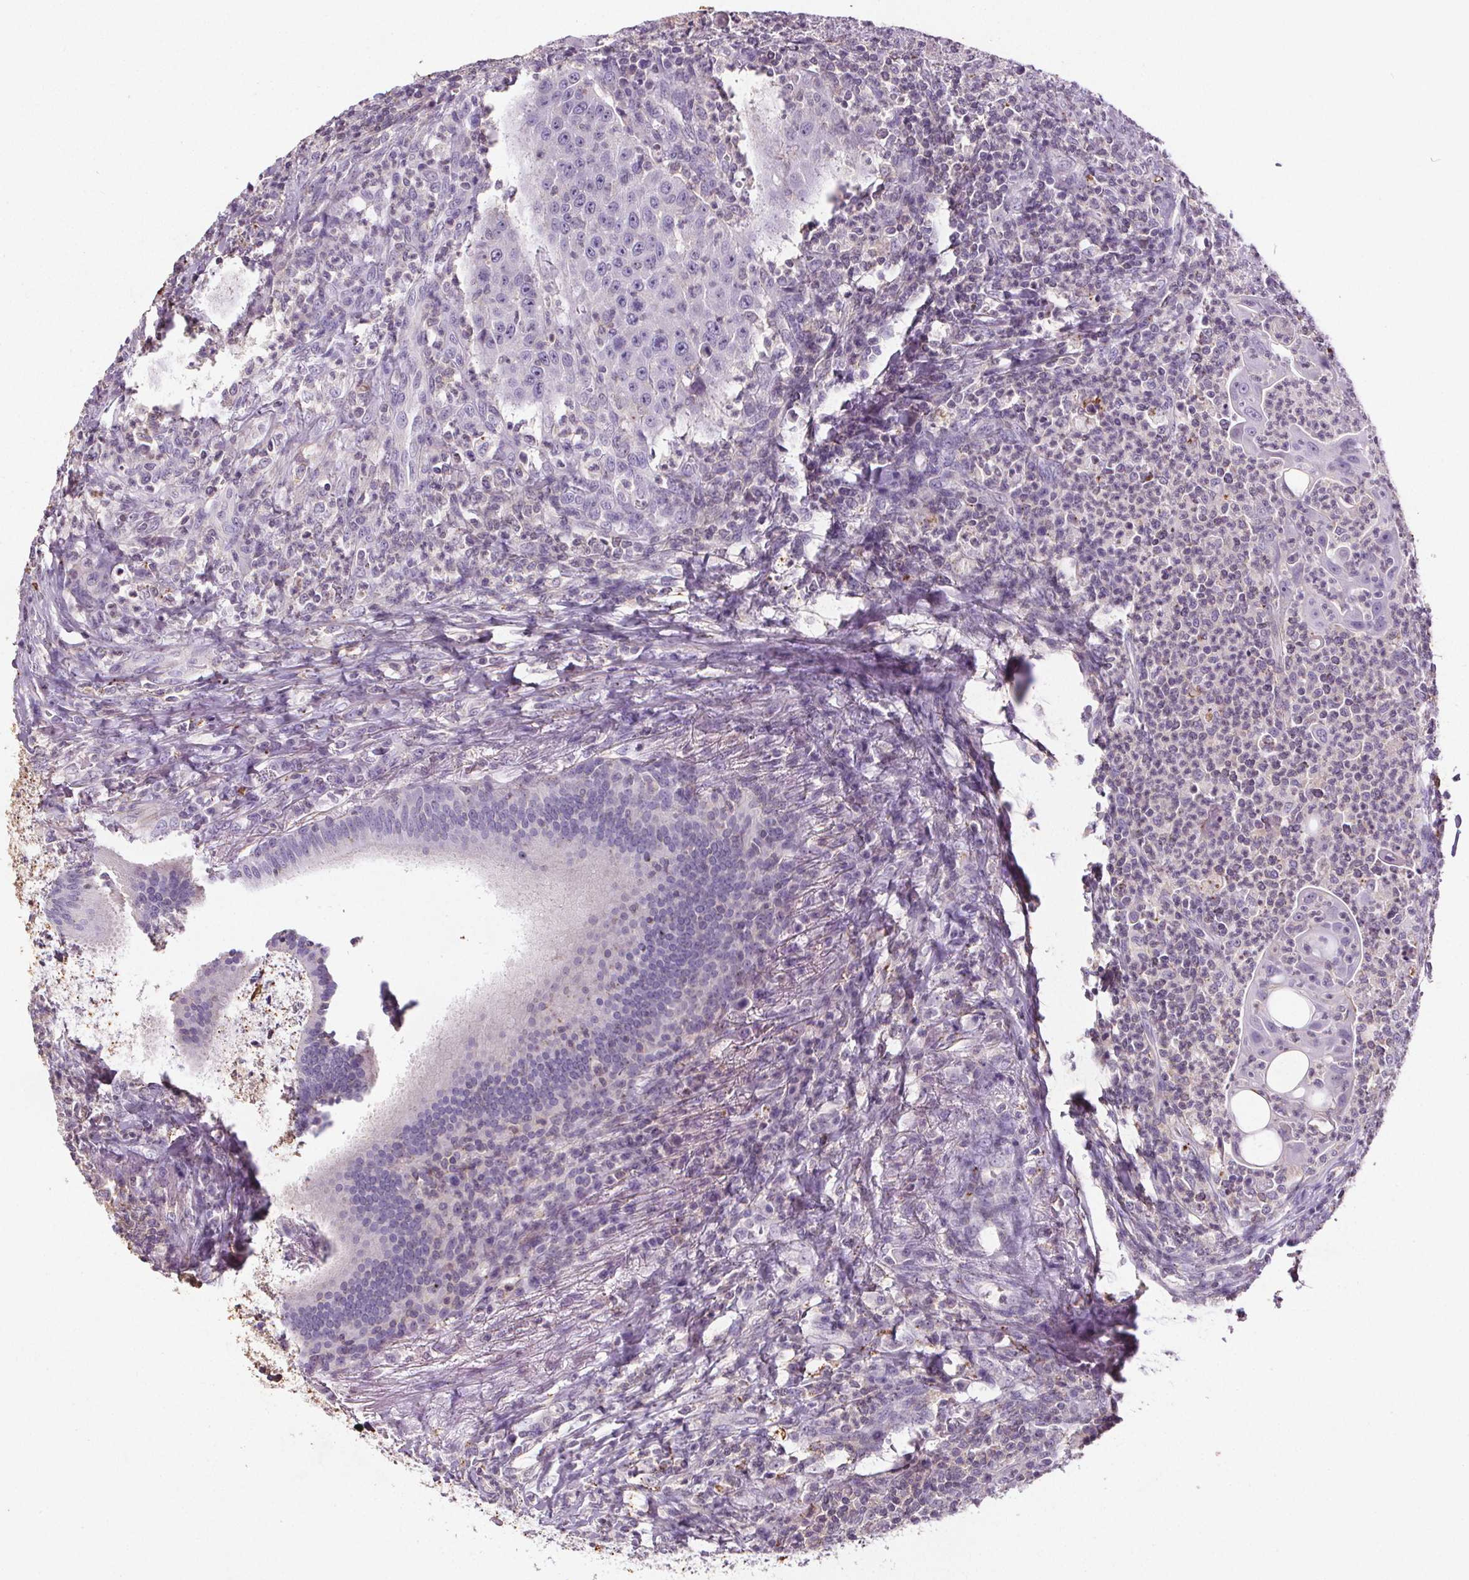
{"staining": {"intensity": "negative", "quantity": "none", "location": "none"}, "tissue": "head and neck cancer", "cell_type": "Tumor cells", "image_type": "cancer", "snomed": [{"axis": "morphology", "description": "Squamous cell carcinoma, NOS"}, {"axis": "topography", "description": "Head-Neck"}], "caption": "Squamous cell carcinoma (head and neck) was stained to show a protein in brown. There is no significant positivity in tumor cells.", "gene": "C19orf84", "patient": {"sex": "male", "age": 69}}